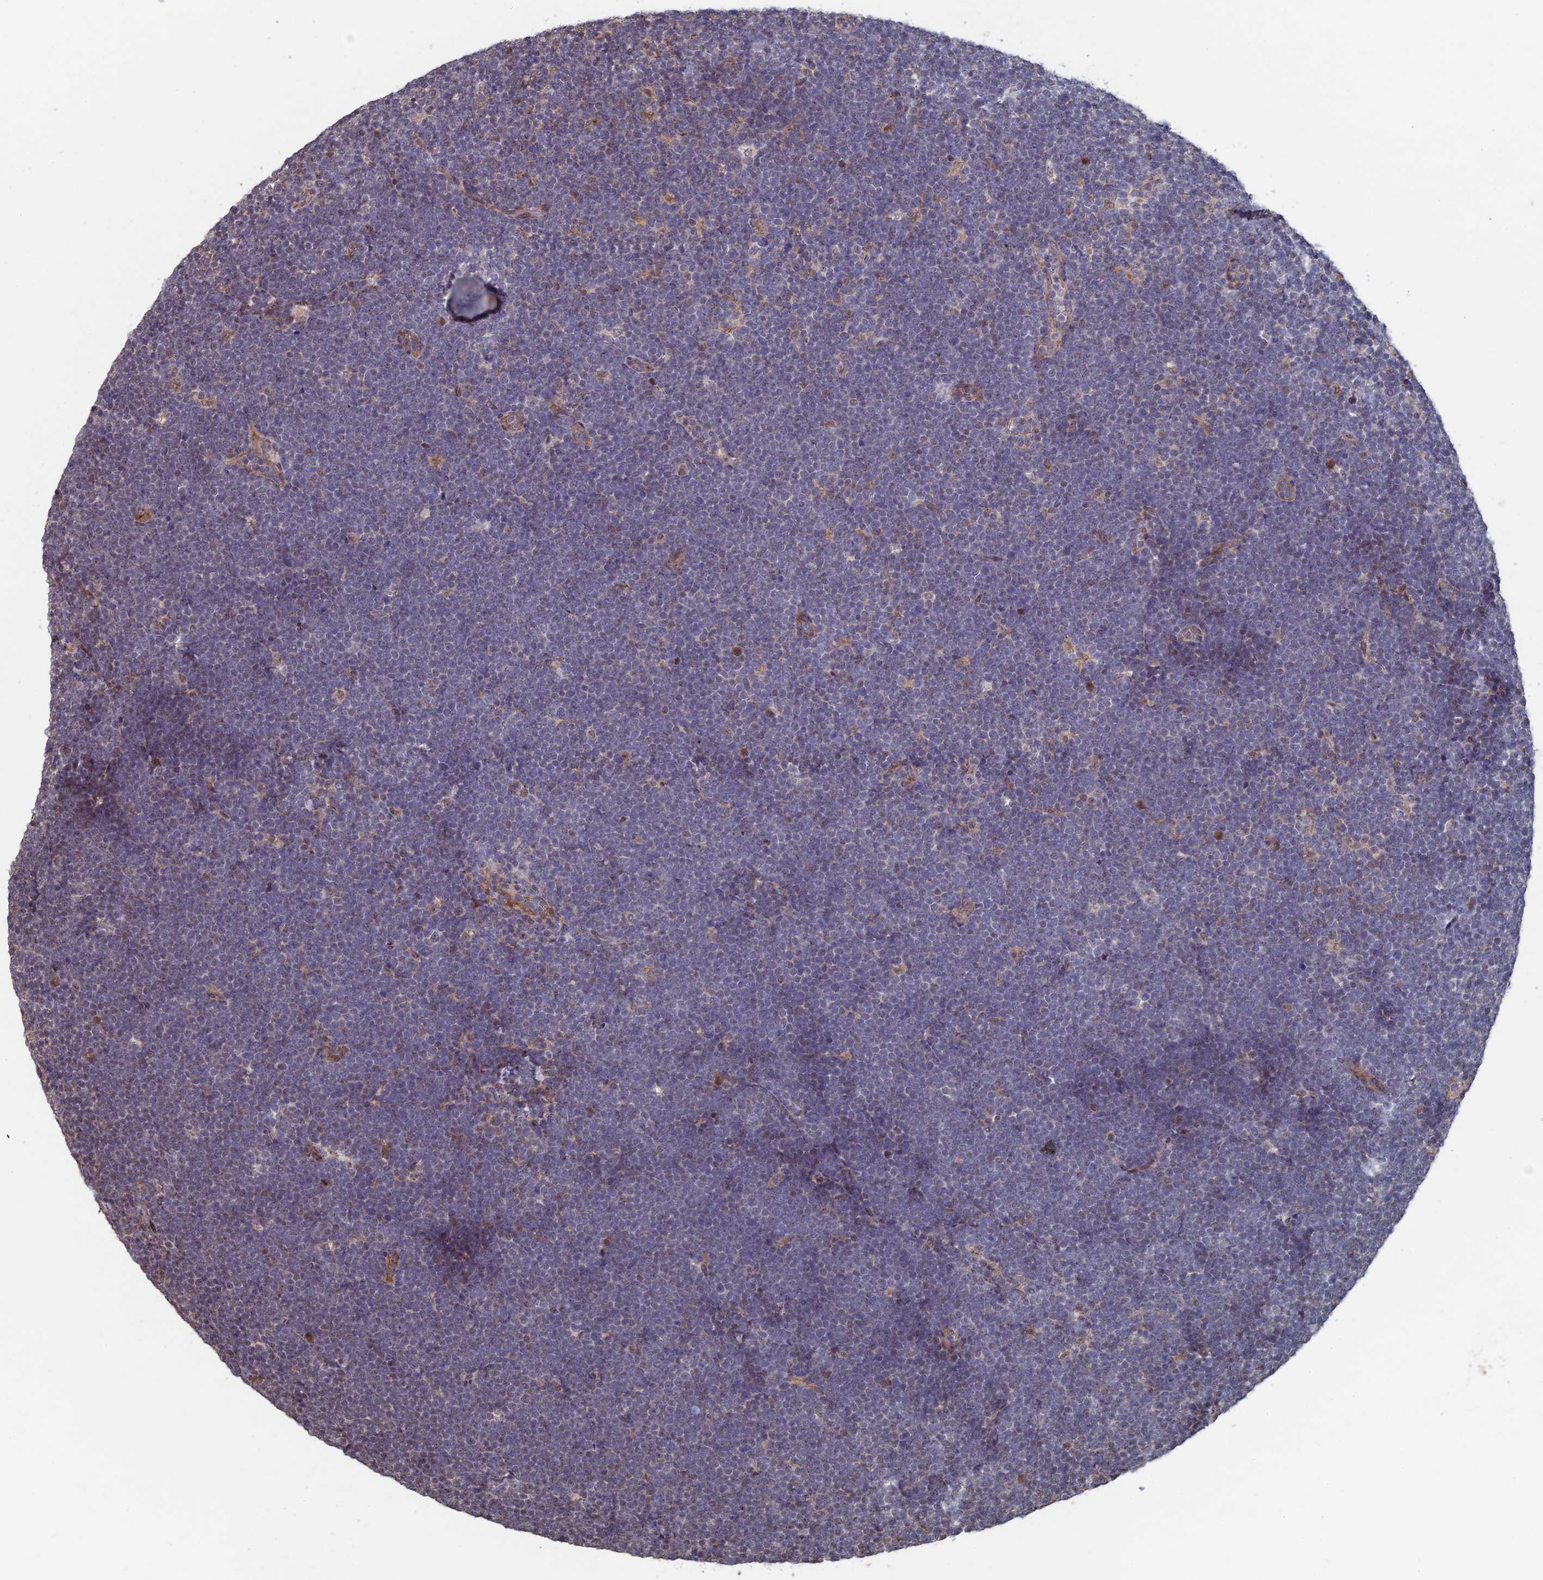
{"staining": {"intensity": "moderate", "quantity": "<25%", "location": "cytoplasmic/membranous"}, "tissue": "lymphoma", "cell_type": "Tumor cells", "image_type": "cancer", "snomed": [{"axis": "morphology", "description": "Malignant lymphoma, non-Hodgkin's type, High grade"}, {"axis": "topography", "description": "Lymph node"}], "caption": "Human lymphoma stained with a brown dye displays moderate cytoplasmic/membranous positive positivity in about <25% of tumor cells.", "gene": "KIAA1328", "patient": {"sex": "male", "age": 13}}